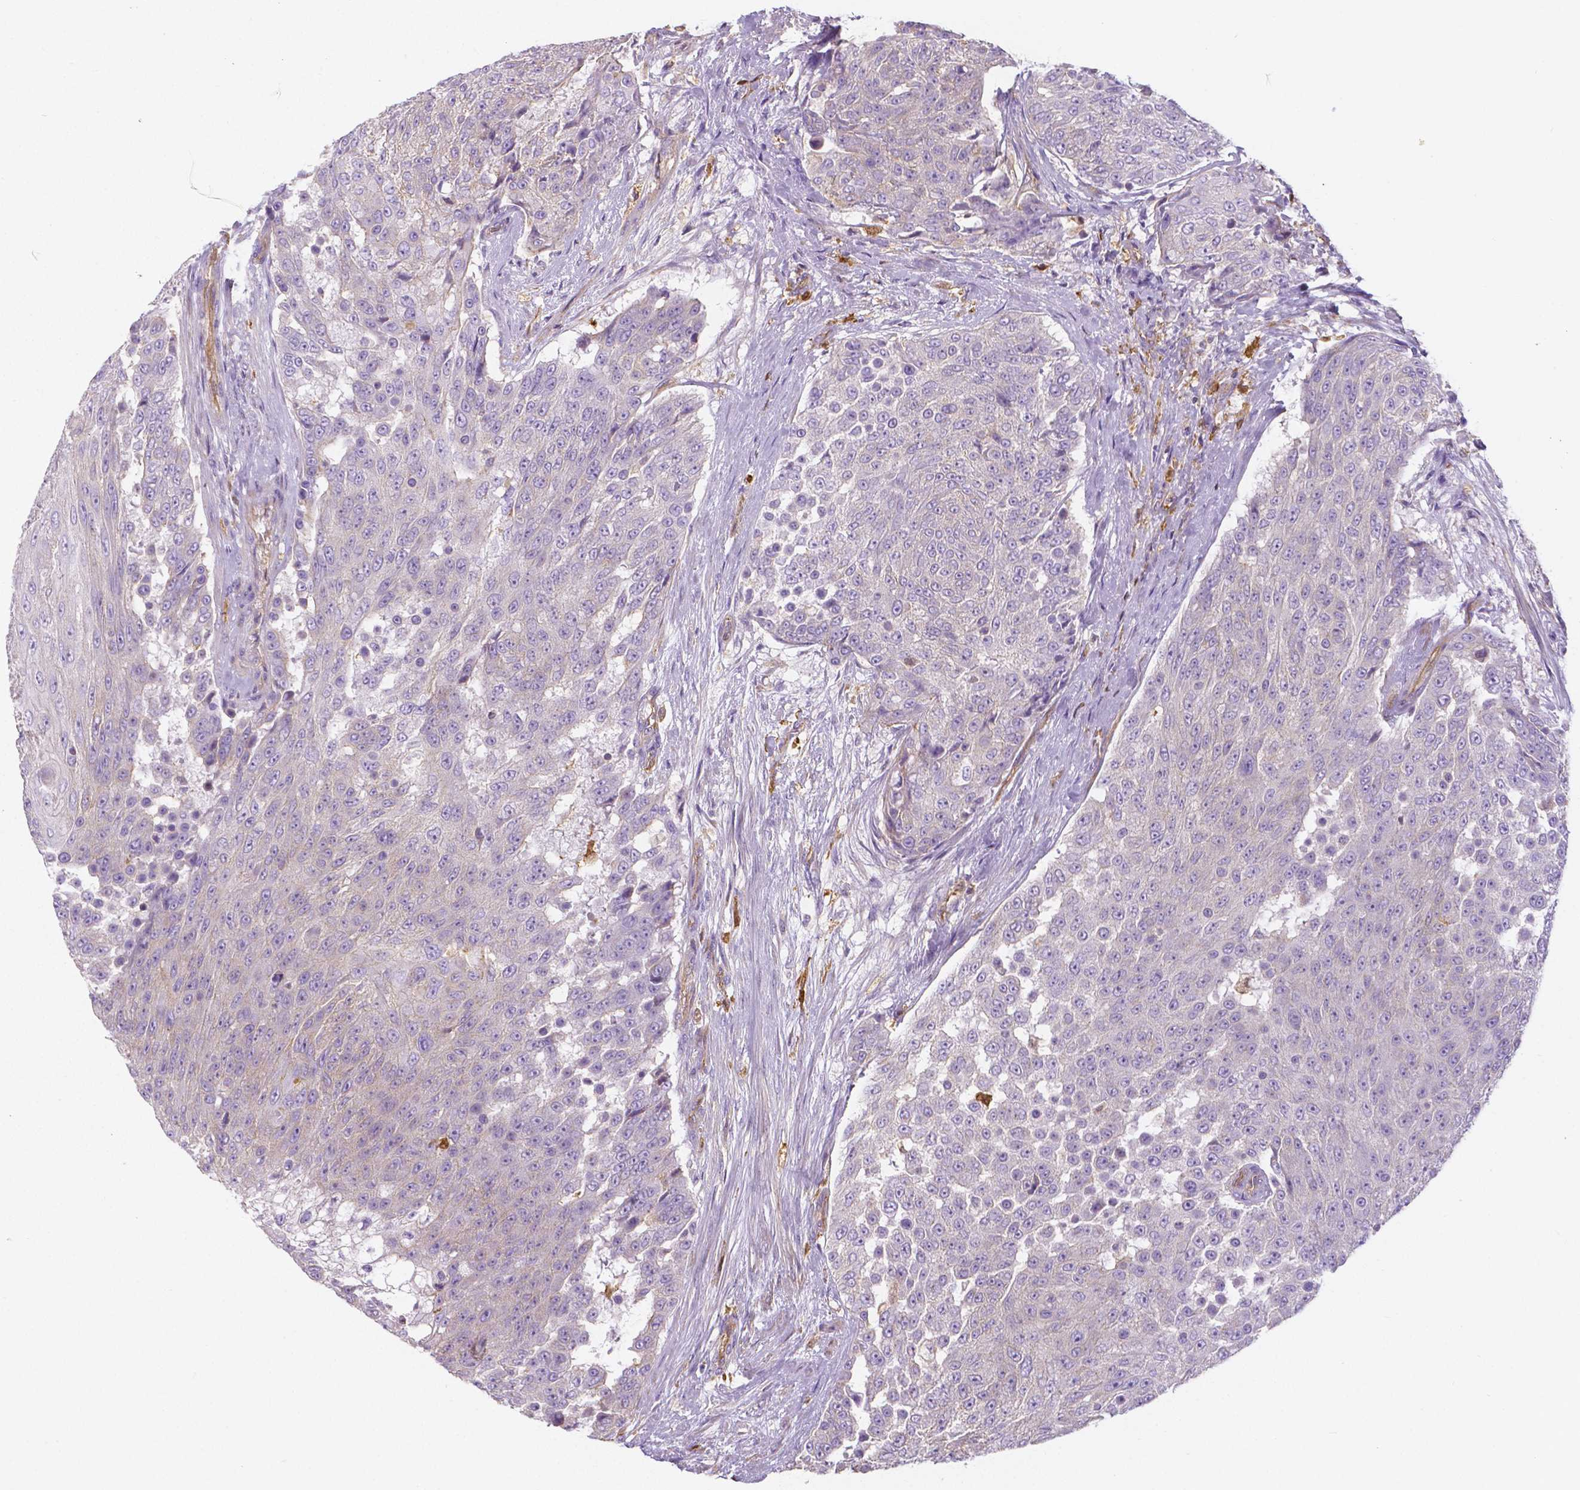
{"staining": {"intensity": "negative", "quantity": "none", "location": "none"}, "tissue": "urothelial cancer", "cell_type": "Tumor cells", "image_type": "cancer", "snomed": [{"axis": "morphology", "description": "Urothelial carcinoma, High grade"}, {"axis": "topography", "description": "Urinary bladder"}], "caption": "High power microscopy micrograph of an immunohistochemistry histopathology image of high-grade urothelial carcinoma, revealing no significant expression in tumor cells. (Immunohistochemistry (ihc), brightfield microscopy, high magnification).", "gene": "CRMP1", "patient": {"sex": "female", "age": 63}}